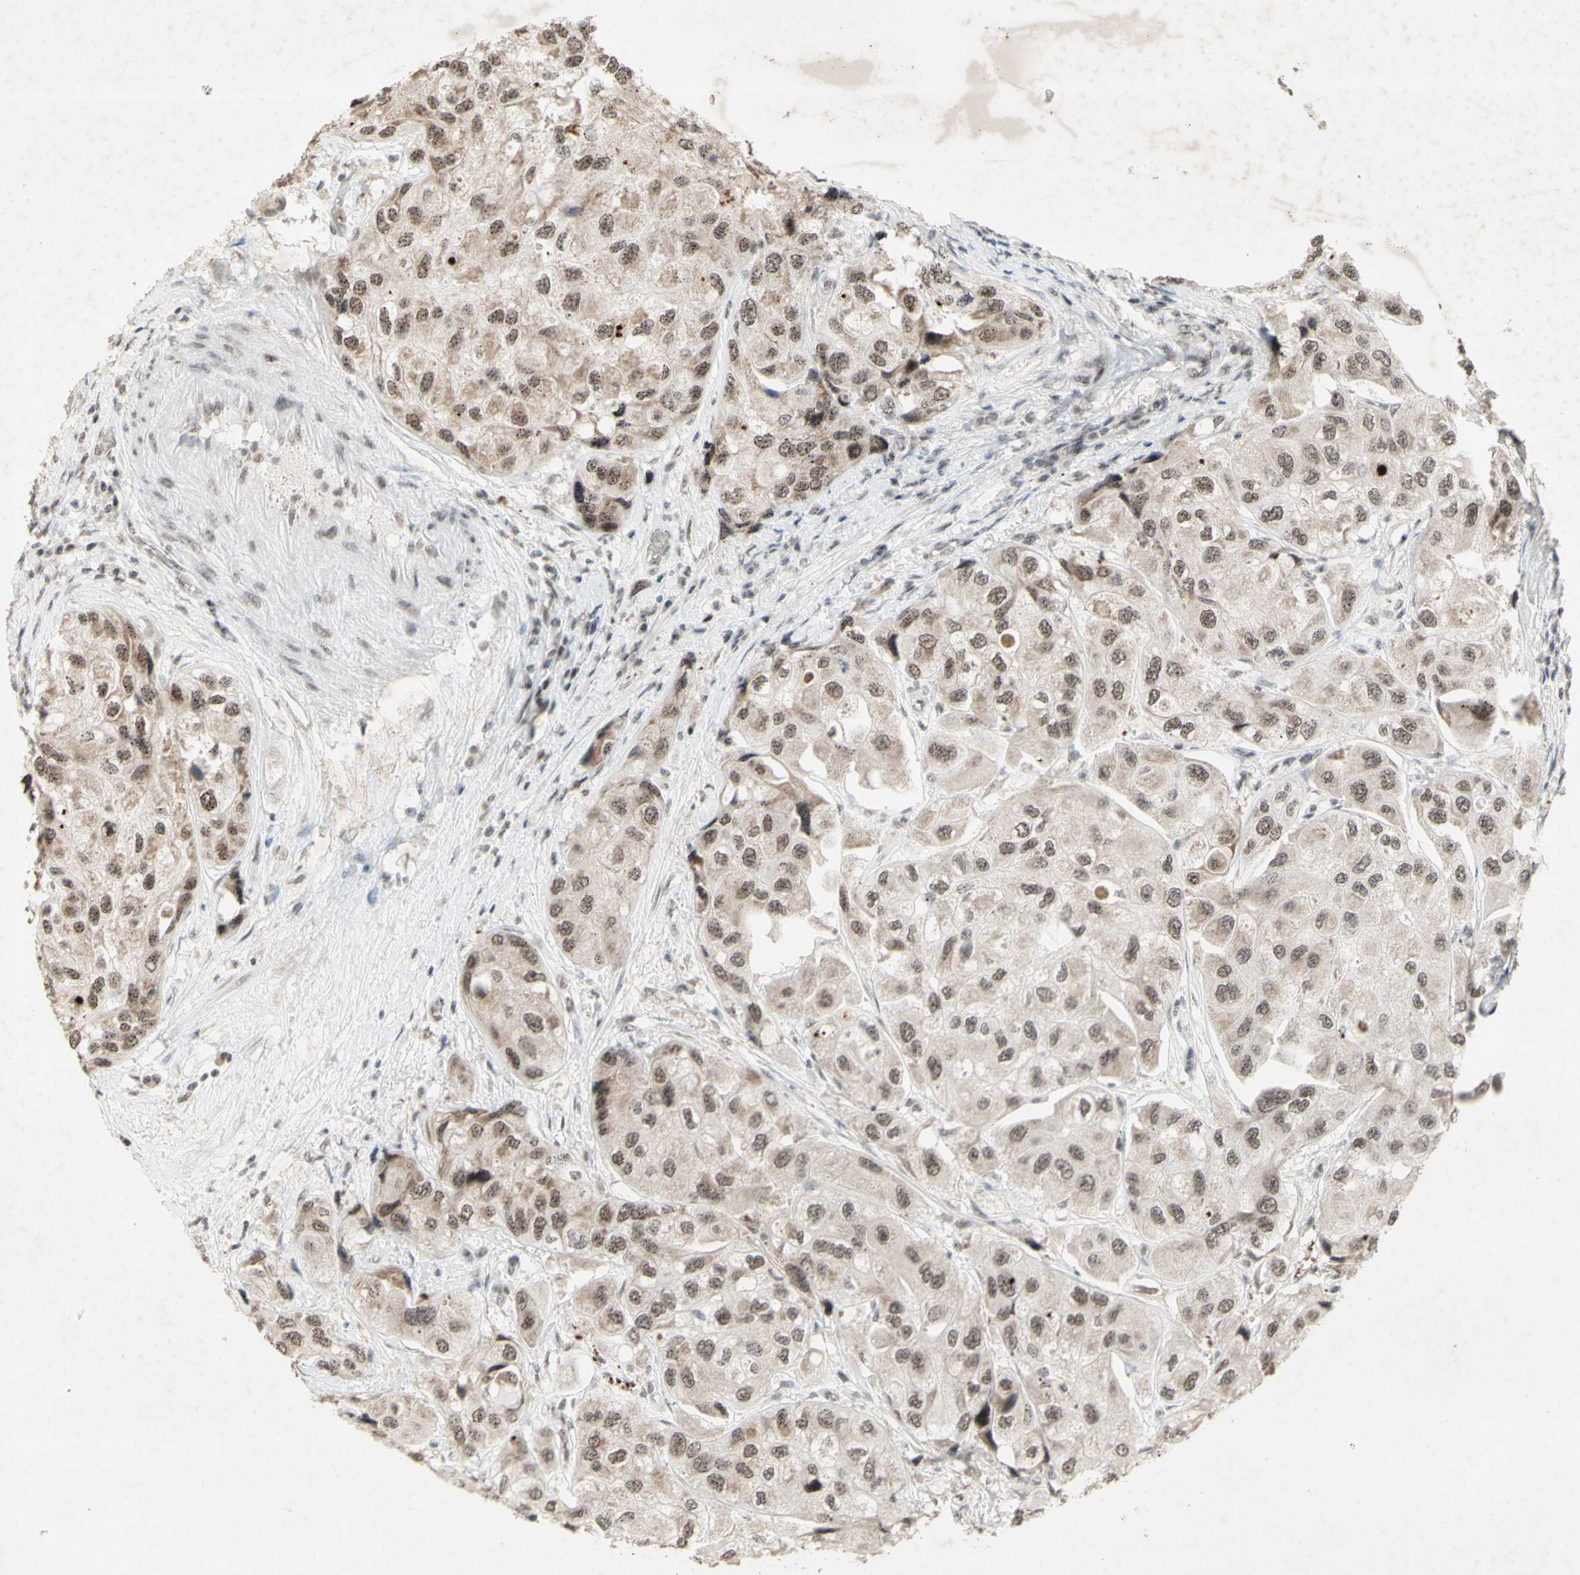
{"staining": {"intensity": "strong", "quantity": ">75%", "location": "cytoplasmic/membranous,nuclear"}, "tissue": "urothelial cancer", "cell_type": "Tumor cells", "image_type": "cancer", "snomed": [{"axis": "morphology", "description": "Urothelial carcinoma, High grade"}, {"axis": "topography", "description": "Urinary bladder"}], "caption": "The immunohistochemical stain labels strong cytoplasmic/membranous and nuclear staining in tumor cells of urothelial cancer tissue.", "gene": "CENPB", "patient": {"sex": "female", "age": 64}}